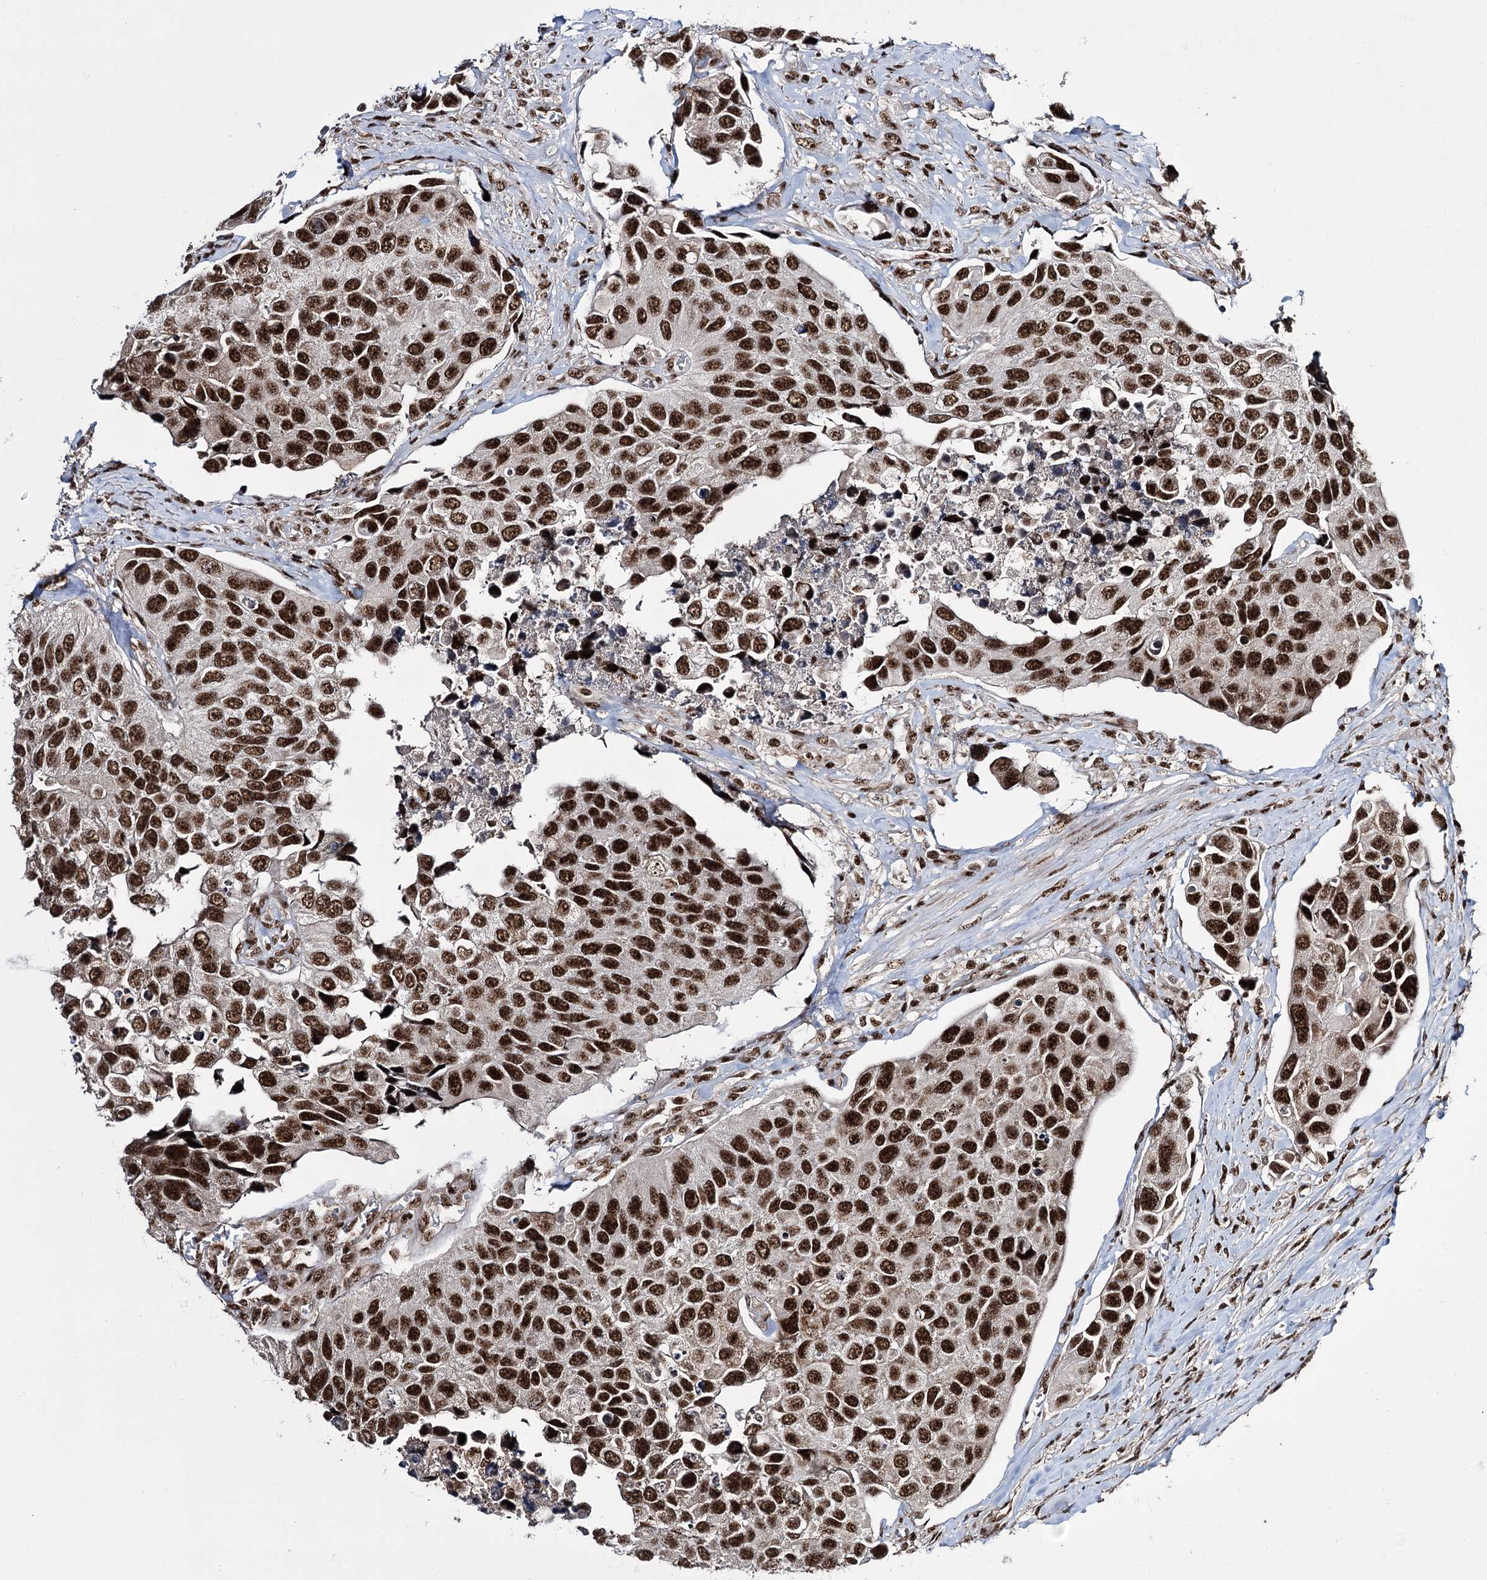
{"staining": {"intensity": "strong", "quantity": ">75%", "location": "nuclear"}, "tissue": "urothelial cancer", "cell_type": "Tumor cells", "image_type": "cancer", "snomed": [{"axis": "morphology", "description": "Urothelial carcinoma, High grade"}, {"axis": "topography", "description": "Urinary bladder"}], "caption": "Protein expression by IHC demonstrates strong nuclear staining in approximately >75% of tumor cells in high-grade urothelial carcinoma. The protein of interest is shown in brown color, while the nuclei are stained blue.", "gene": "PRPF40A", "patient": {"sex": "male", "age": 74}}